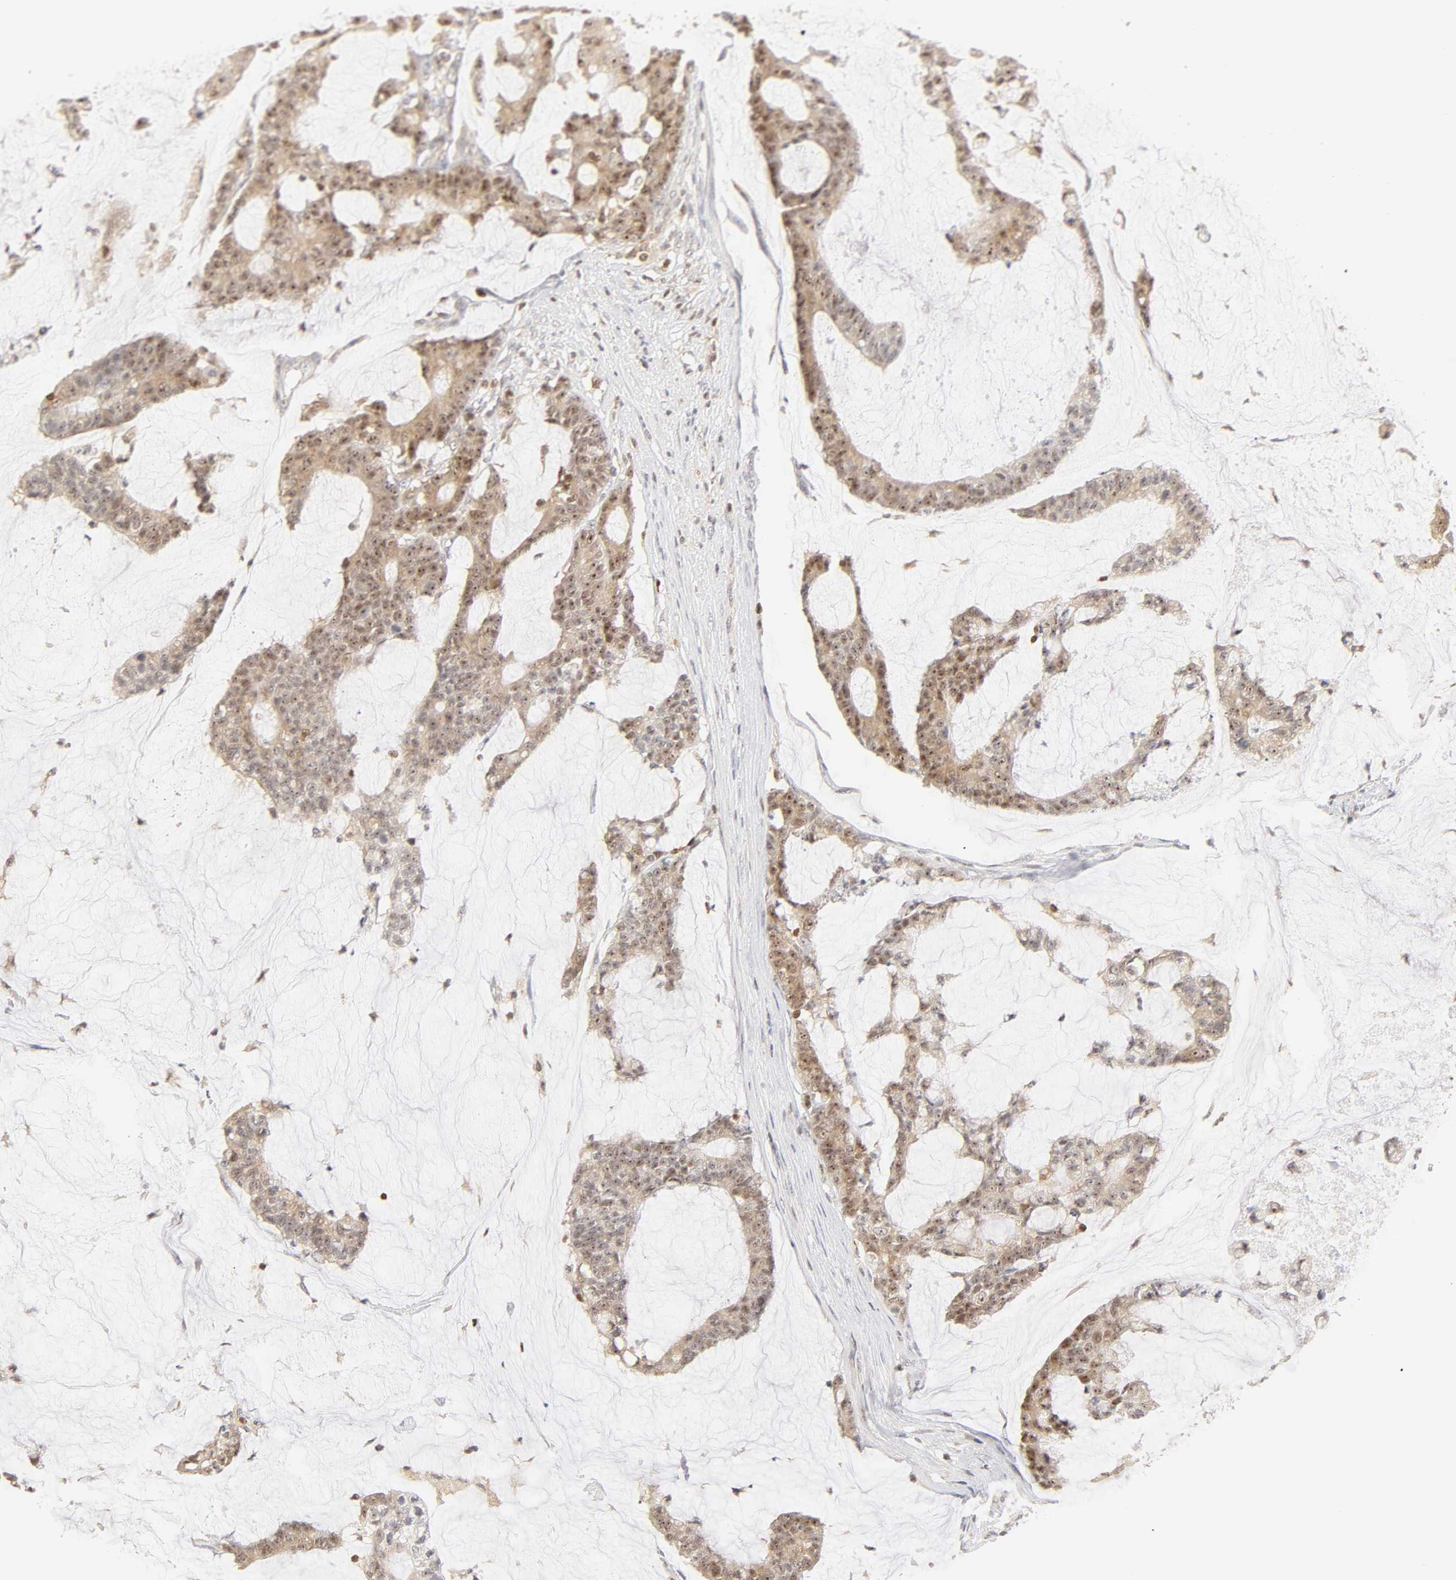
{"staining": {"intensity": "weak", "quantity": ">75%", "location": "cytoplasmic/membranous,nuclear"}, "tissue": "colorectal cancer", "cell_type": "Tumor cells", "image_type": "cancer", "snomed": [{"axis": "morphology", "description": "Adenocarcinoma, NOS"}, {"axis": "topography", "description": "Colon"}], "caption": "Colorectal cancer (adenocarcinoma) stained with DAB immunohistochemistry (IHC) demonstrates low levels of weak cytoplasmic/membranous and nuclear staining in about >75% of tumor cells. The staining was performed using DAB to visualize the protein expression in brown, while the nuclei were stained in blue with hematoxylin (Magnification: 20x).", "gene": "KIF2A", "patient": {"sex": "female", "age": 84}}